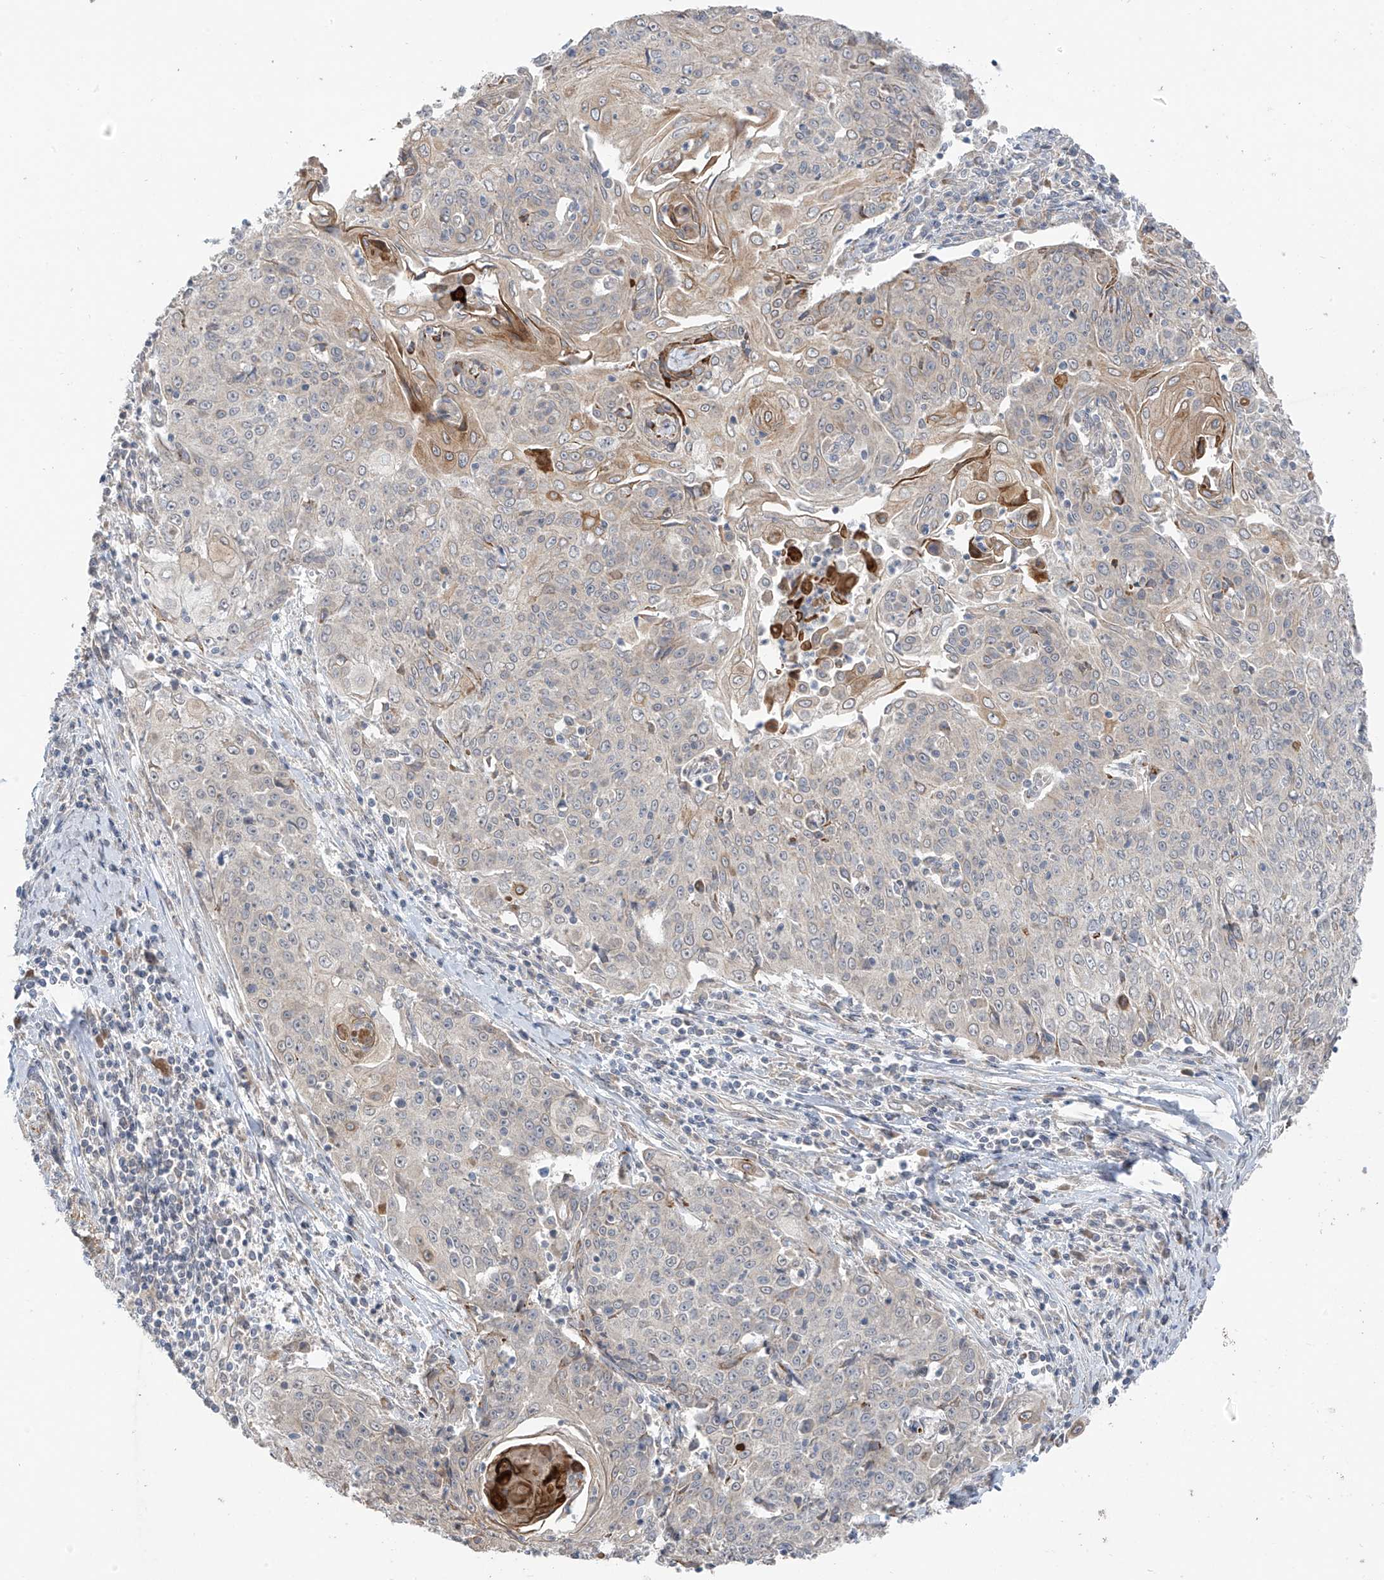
{"staining": {"intensity": "weak", "quantity": "<25%", "location": "cytoplasmic/membranous"}, "tissue": "cervical cancer", "cell_type": "Tumor cells", "image_type": "cancer", "snomed": [{"axis": "morphology", "description": "Squamous cell carcinoma, NOS"}, {"axis": "topography", "description": "Cervix"}], "caption": "Immunohistochemistry micrograph of neoplastic tissue: human cervical cancer stained with DAB reveals no significant protein positivity in tumor cells.", "gene": "NALCN", "patient": {"sex": "female", "age": 48}}